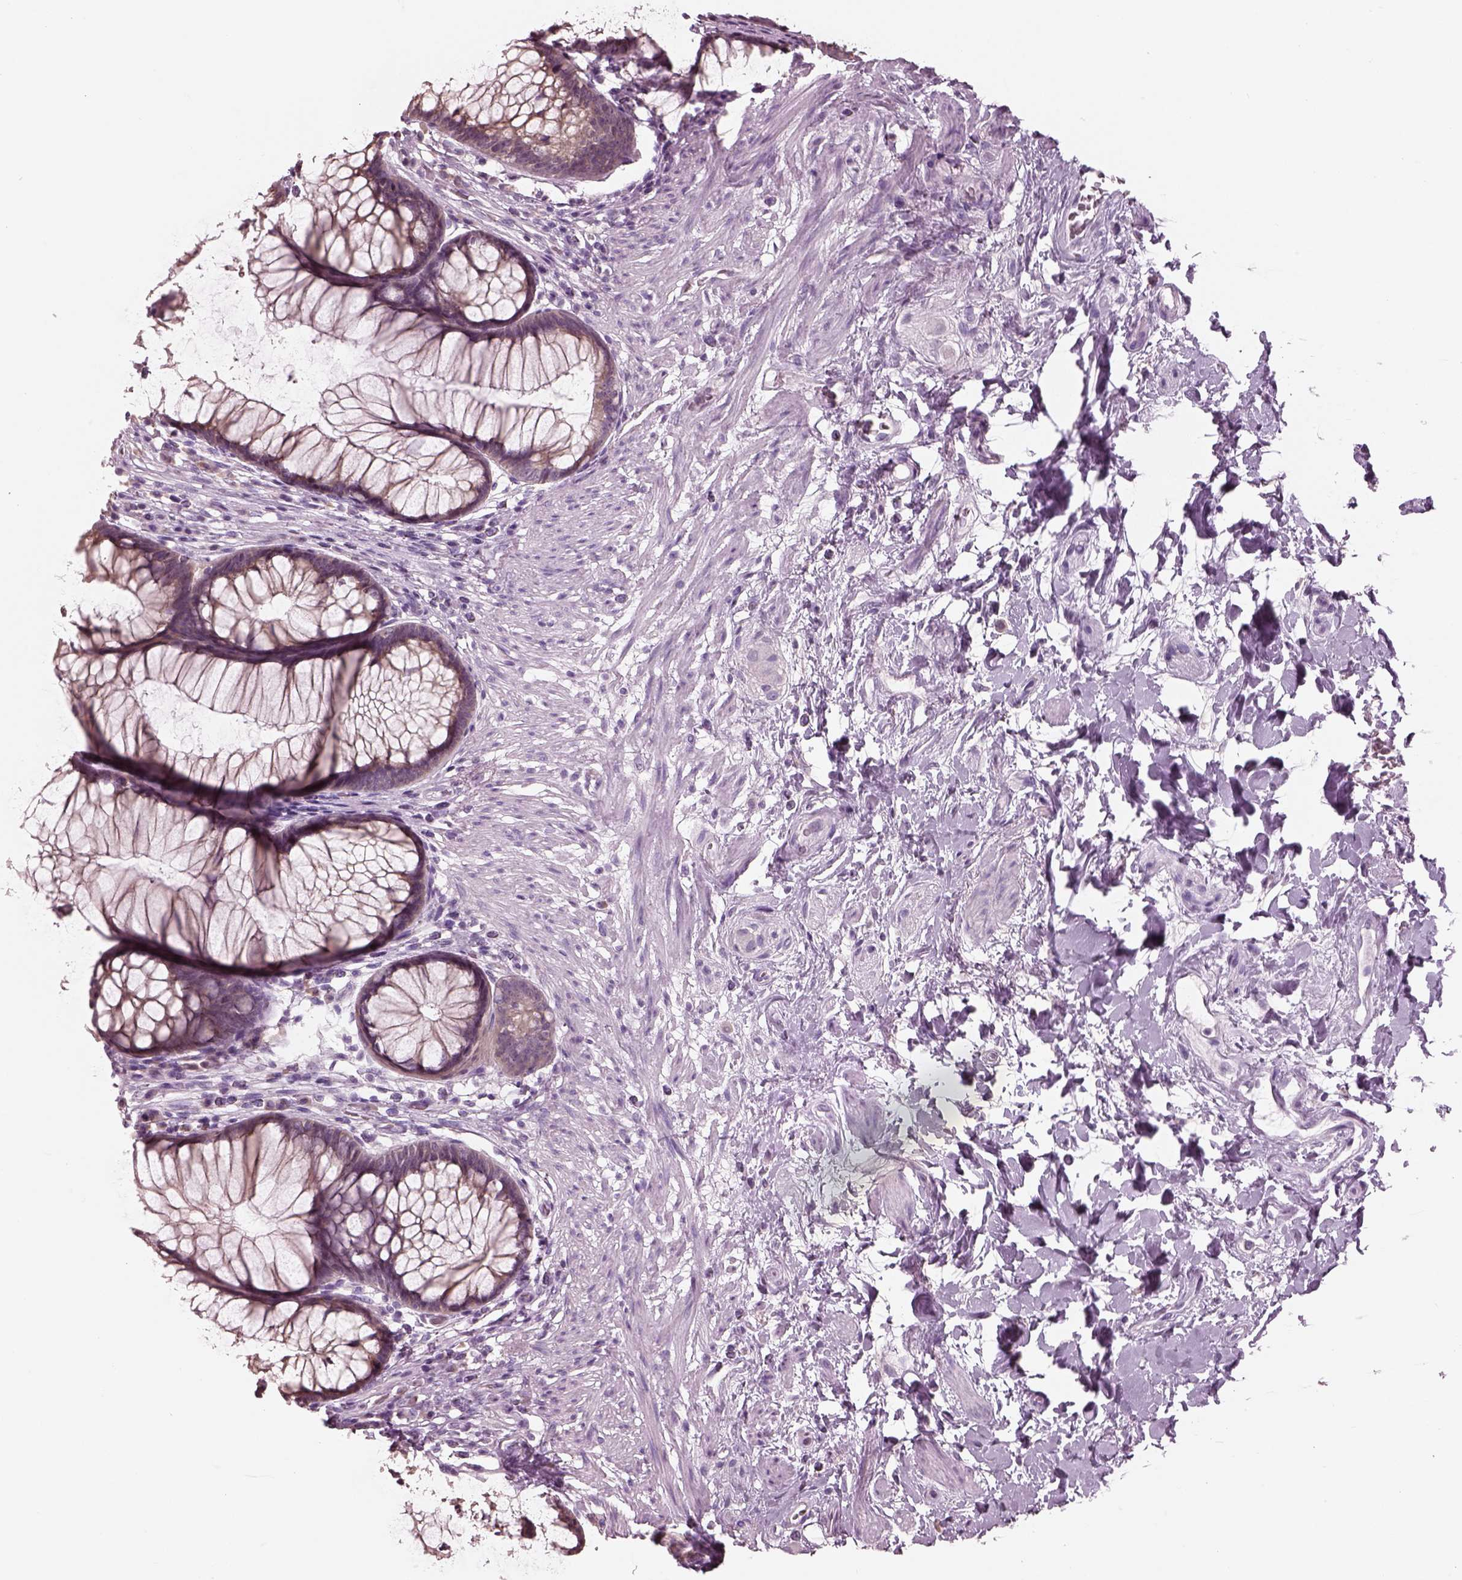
{"staining": {"intensity": "weak", "quantity": ">75%", "location": "cytoplasmic/membranous"}, "tissue": "rectum", "cell_type": "Glandular cells", "image_type": "normal", "snomed": [{"axis": "morphology", "description": "Normal tissue, NOS"}, {"axis": "topography", "description": "Smooth muscle"}, {"axis": "topography", "description": "Rectum"}], "caption": "Rectum stained with immunohistochemistry (IHC) reveals weak cytoplasmic/membranous staining in approximately >75% of glandular cells.", "gene": "SLC27A2", "patient": {"sex": "male", "age": 53}}